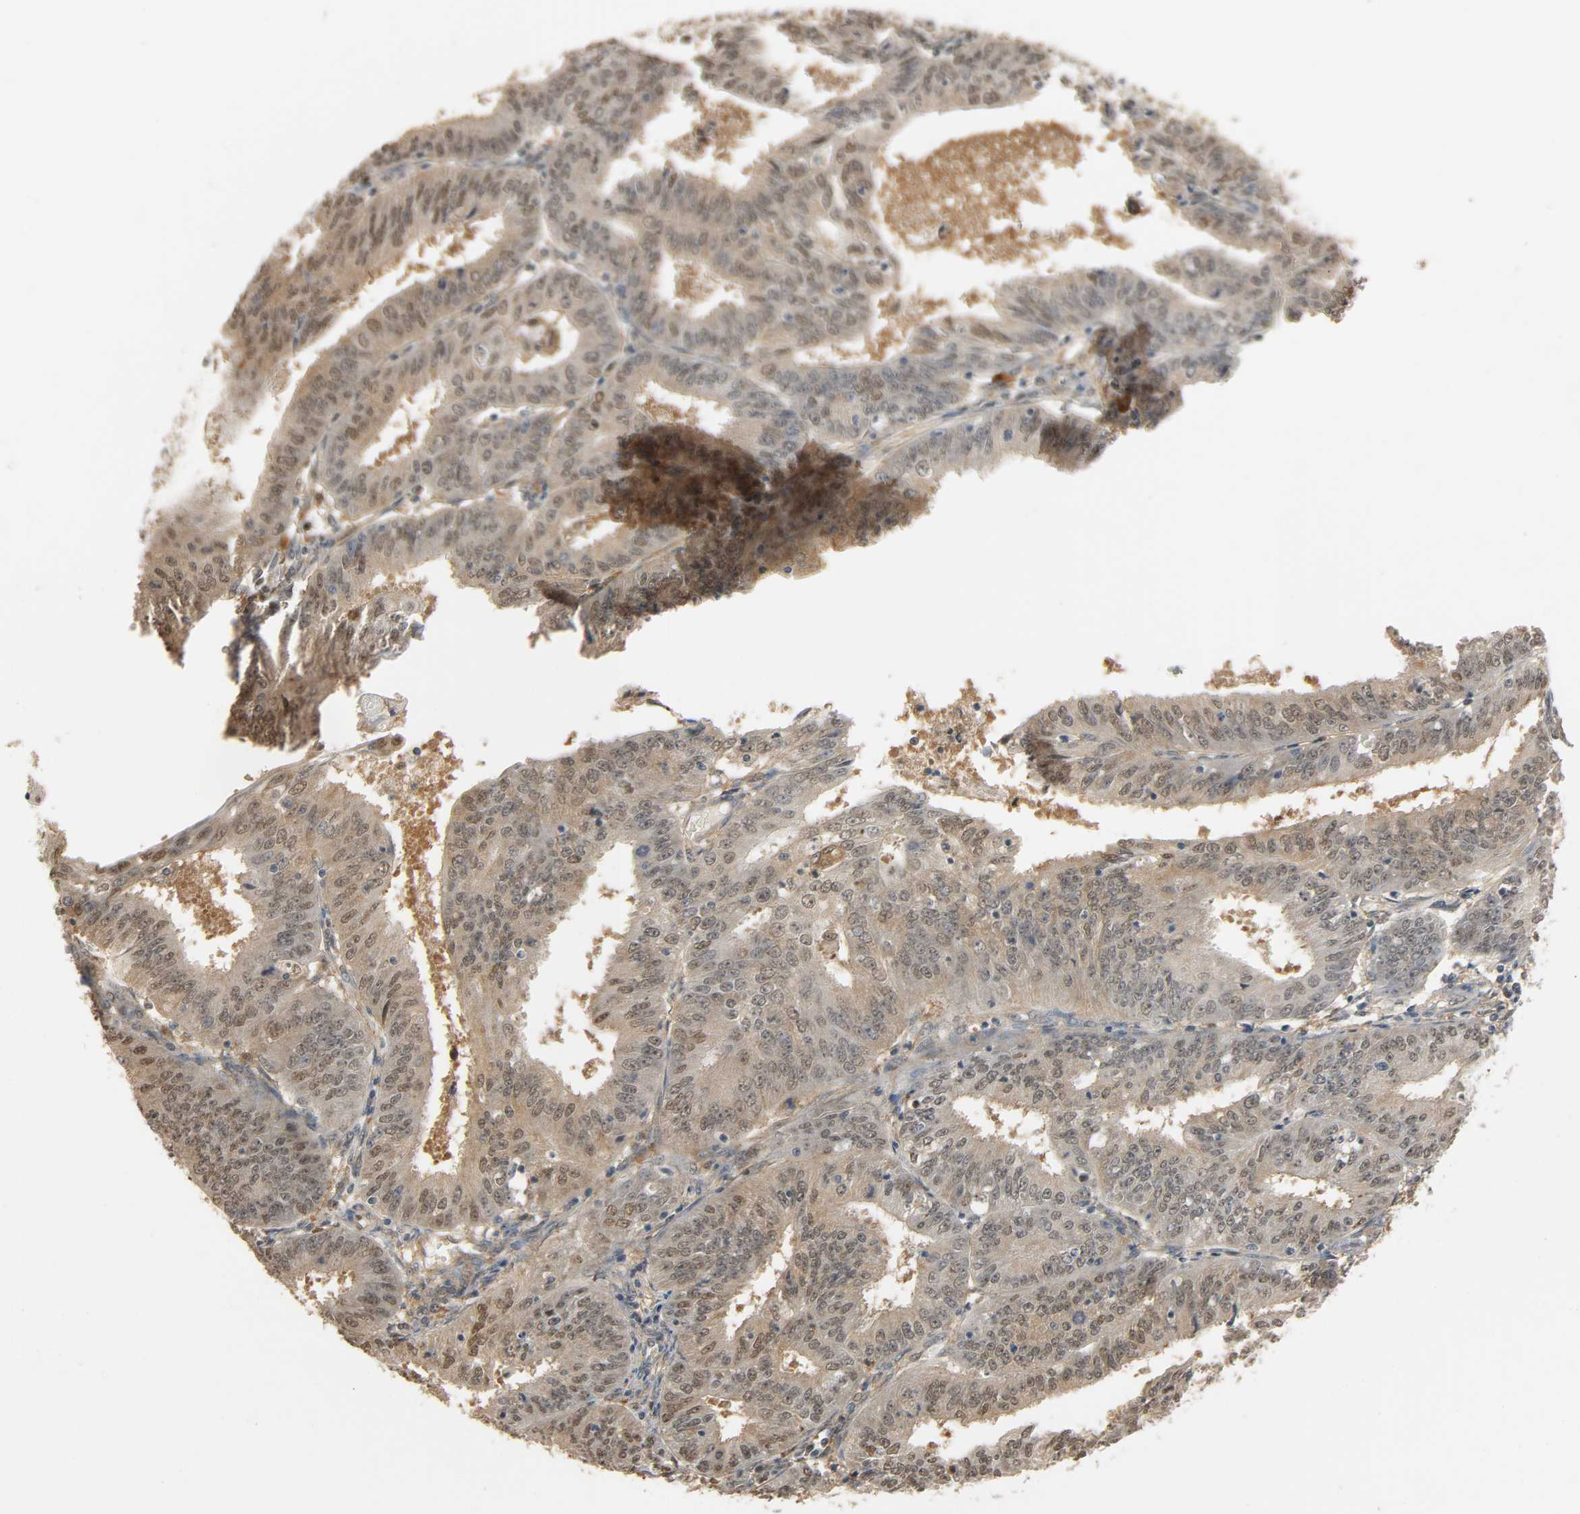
{"staining": {"intensity": "weak", "quantity": "25%-75%", "location": "cytoplasmic/membranous,nuclear"}, "tissue": "endometrial cancer", "cell_type": "Tumor cells", "image_type": "cancer", "snomed": [{"axis": "morphology", "description": "Adenocarcinoma, NOS"}, {"axis": "topography", "description": "Endometrium"}], "caption": "Weak cytoplasmic/membranous and nuclear protein expression is seen in approximately 25%-75% of tumor cells in endometrial cancer (adenocarcinoma).", "gene": "ZFPM2", "patient": {"sex": "female", "age": 42}}